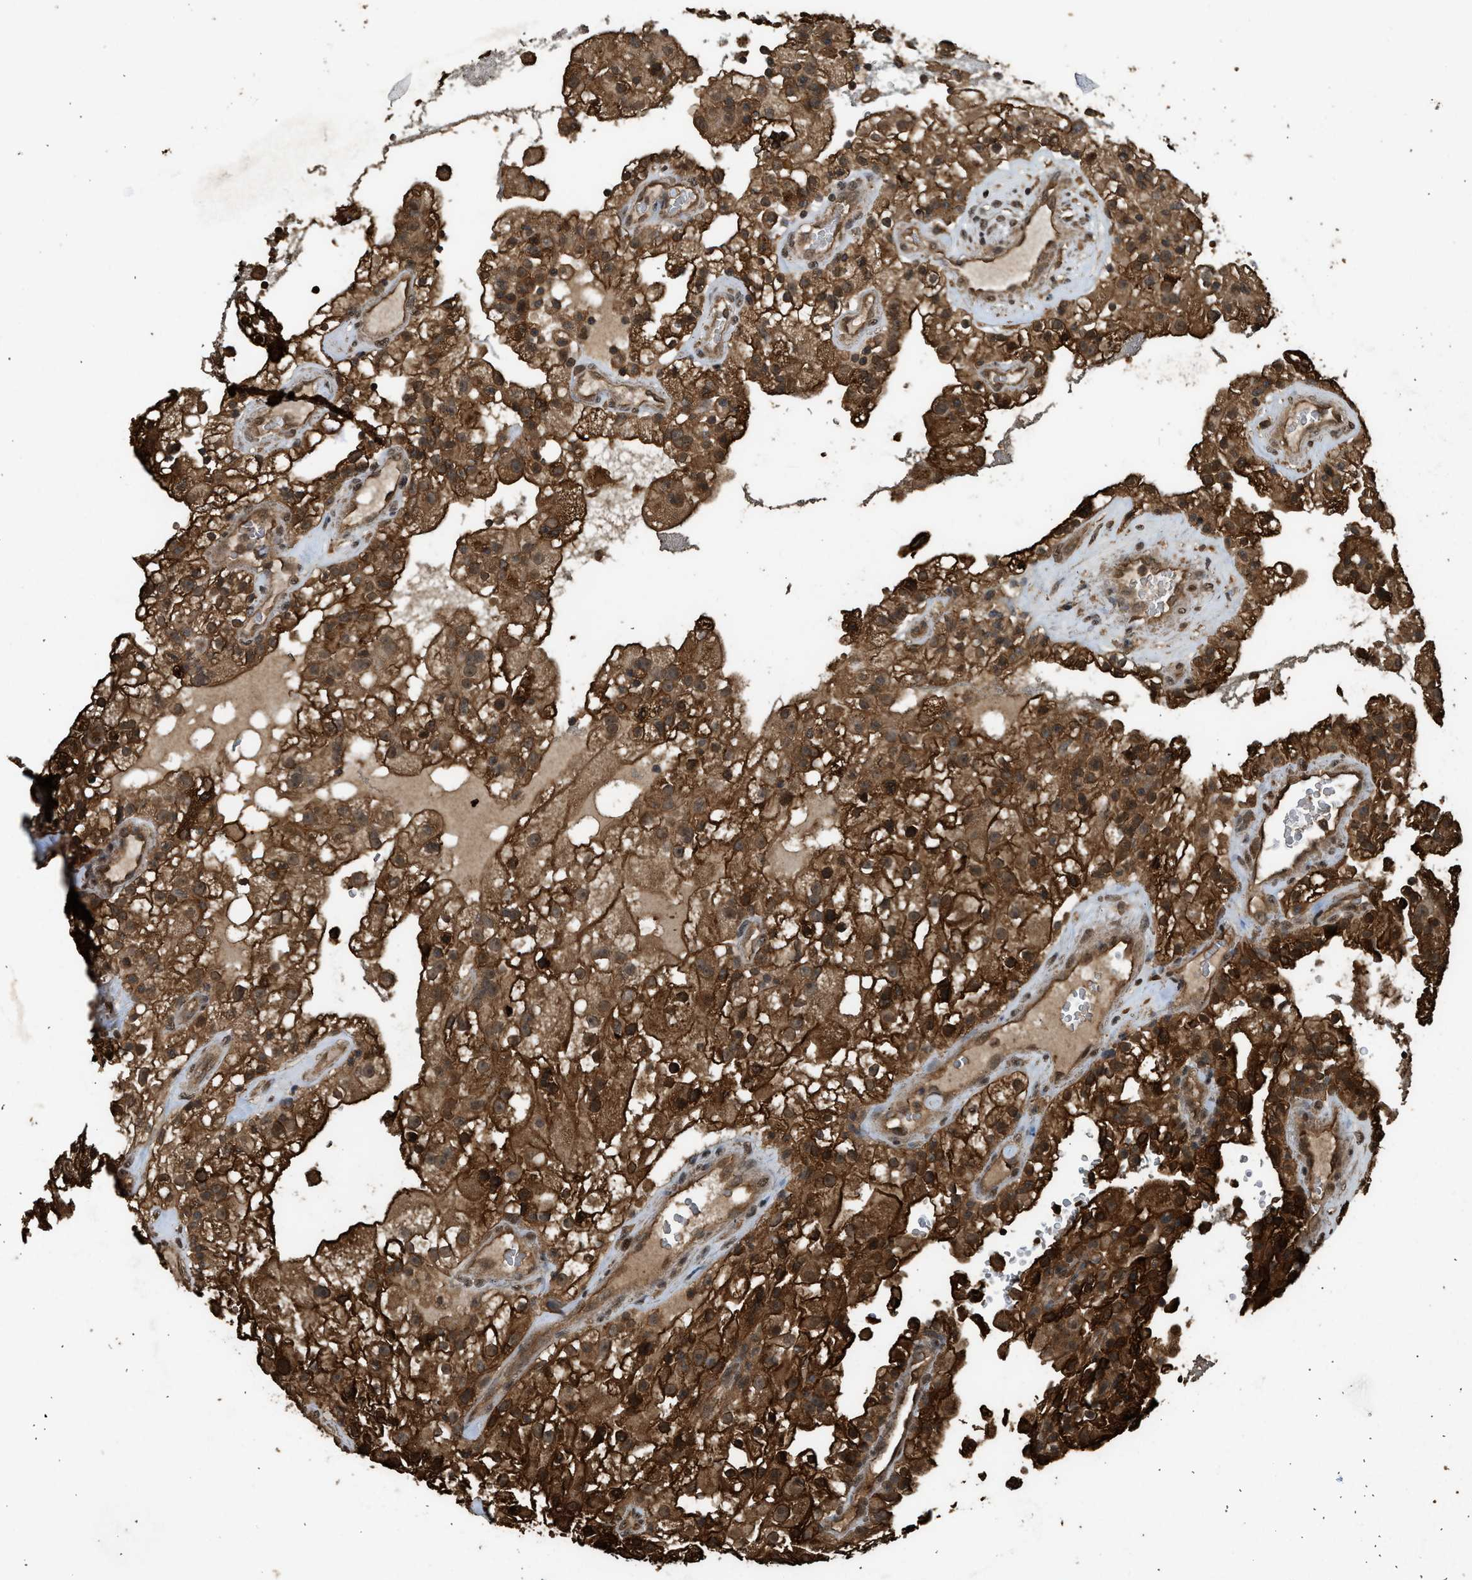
{"staining": {"intensity": "strong", "quantity": ">75%", "location": "cytoplasmic/membranous,nuclear"}, "tissue": "renal cancer", "cell_type": "Tumor cells", "image_type": "cancer", "snomed": [{"axis": "morphology", "description": "Adenocarcinoma, NOS"}, {"axis": "topography", "description": "Kidney"}], "caption": "Strong cytoplasmic/membranous and nuclear staining for a protein is identified in about >75% of tumor cells of renal cancer using IHC.", "gene": "MYBL2", "patient": {"sex": "female", "age": 52}}